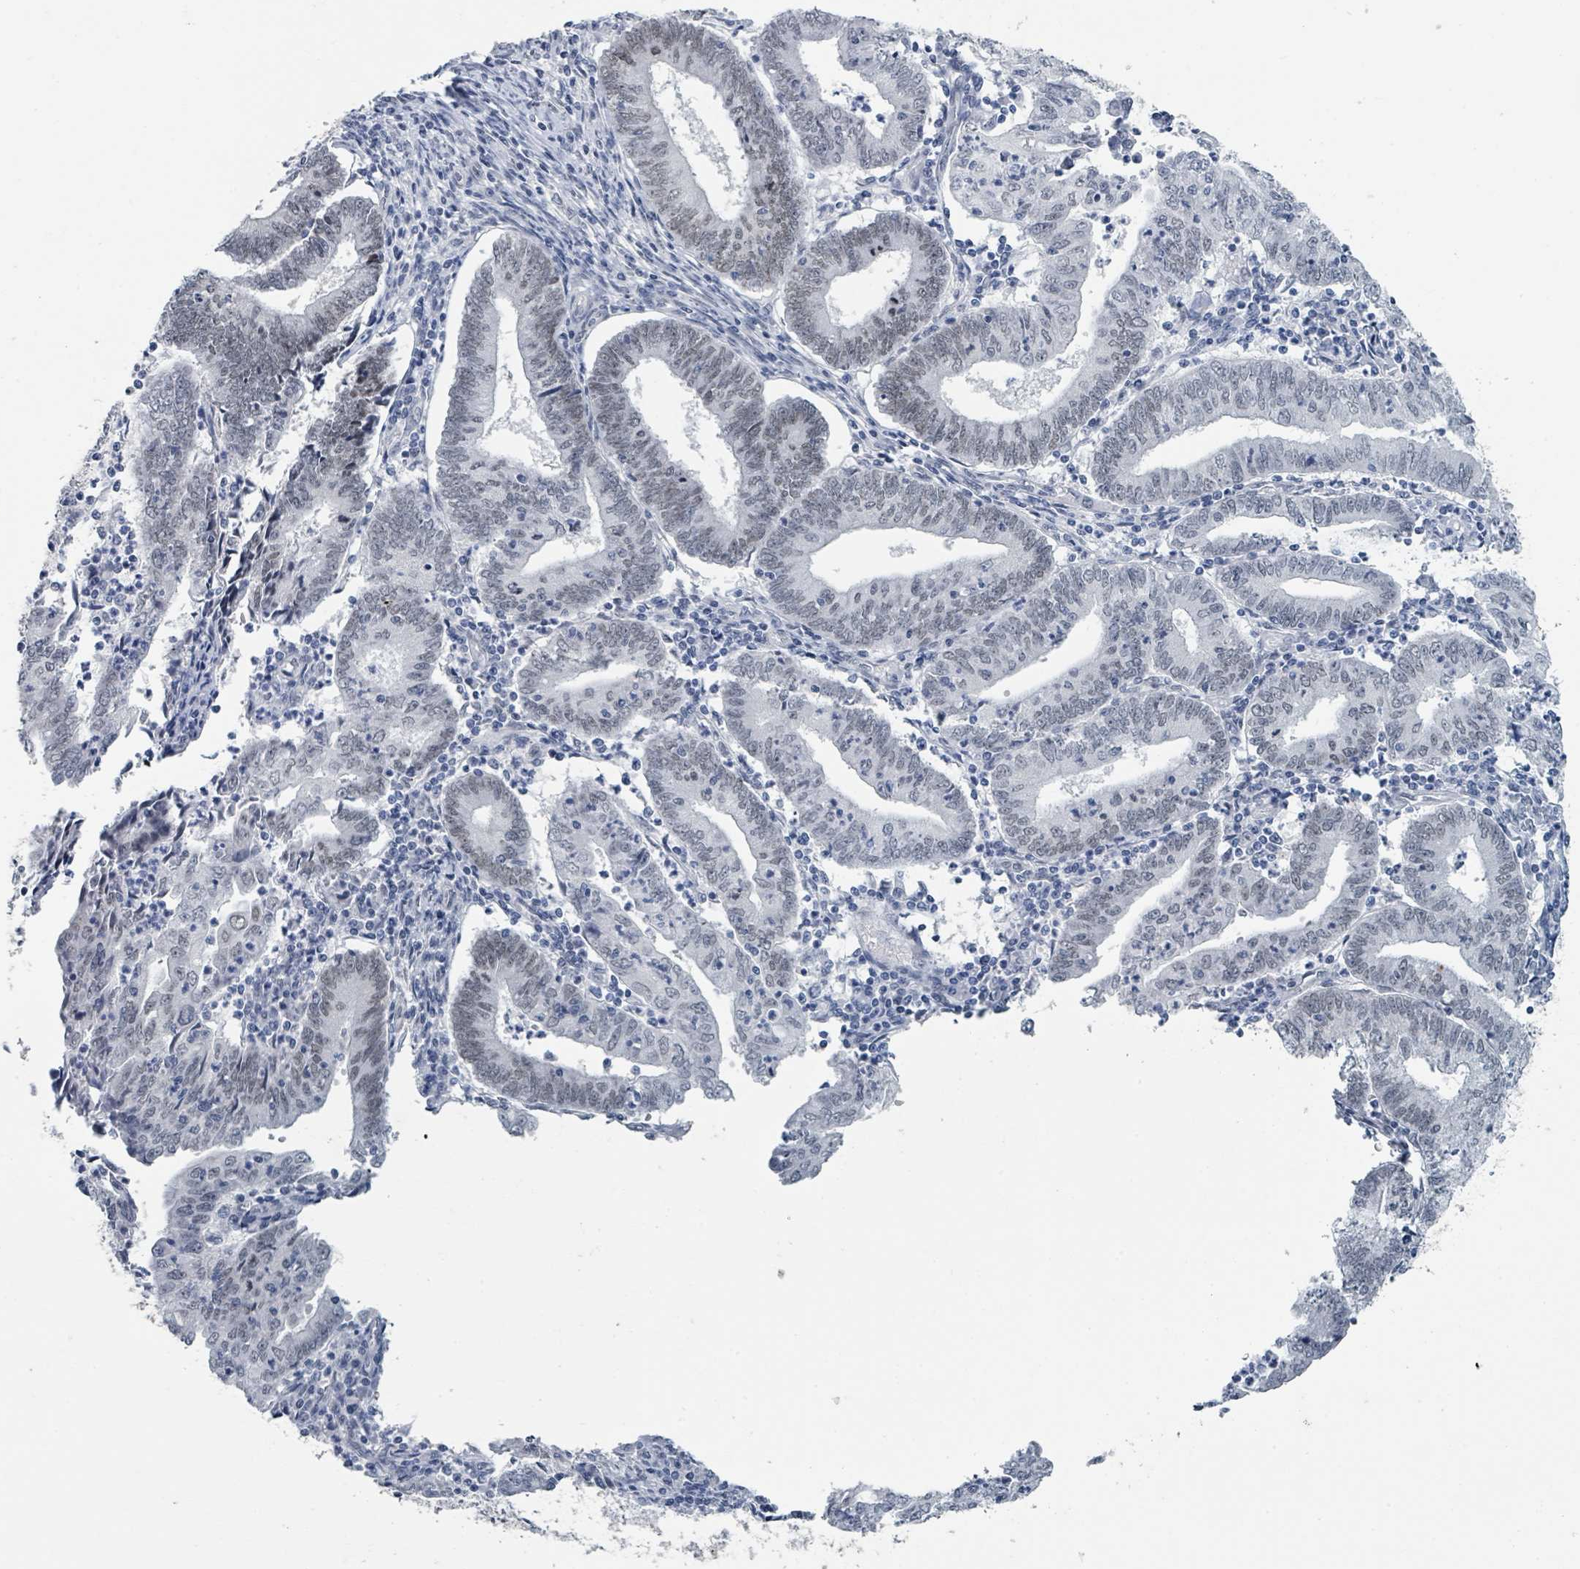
{"staining": {"intensity": "weak", "quantity": "<25%", "location": "nuclear"}, "tissue": "endometrial cancer", "cell_type": "Tumor cells", "image_type": "cancer", "snomed": [{"axis": "morphology", "description": "Adenocarcinoma, NOS"}, {"axis": "topography", "description": "Endometrium"}], "caption": "Photomicrograph shows no protein positivity in tumor cells of endometrial cancer (adenocarcinoma) tissue.", "gene": "EHMT2", "patient": {"sex": "female", "age": 60}}